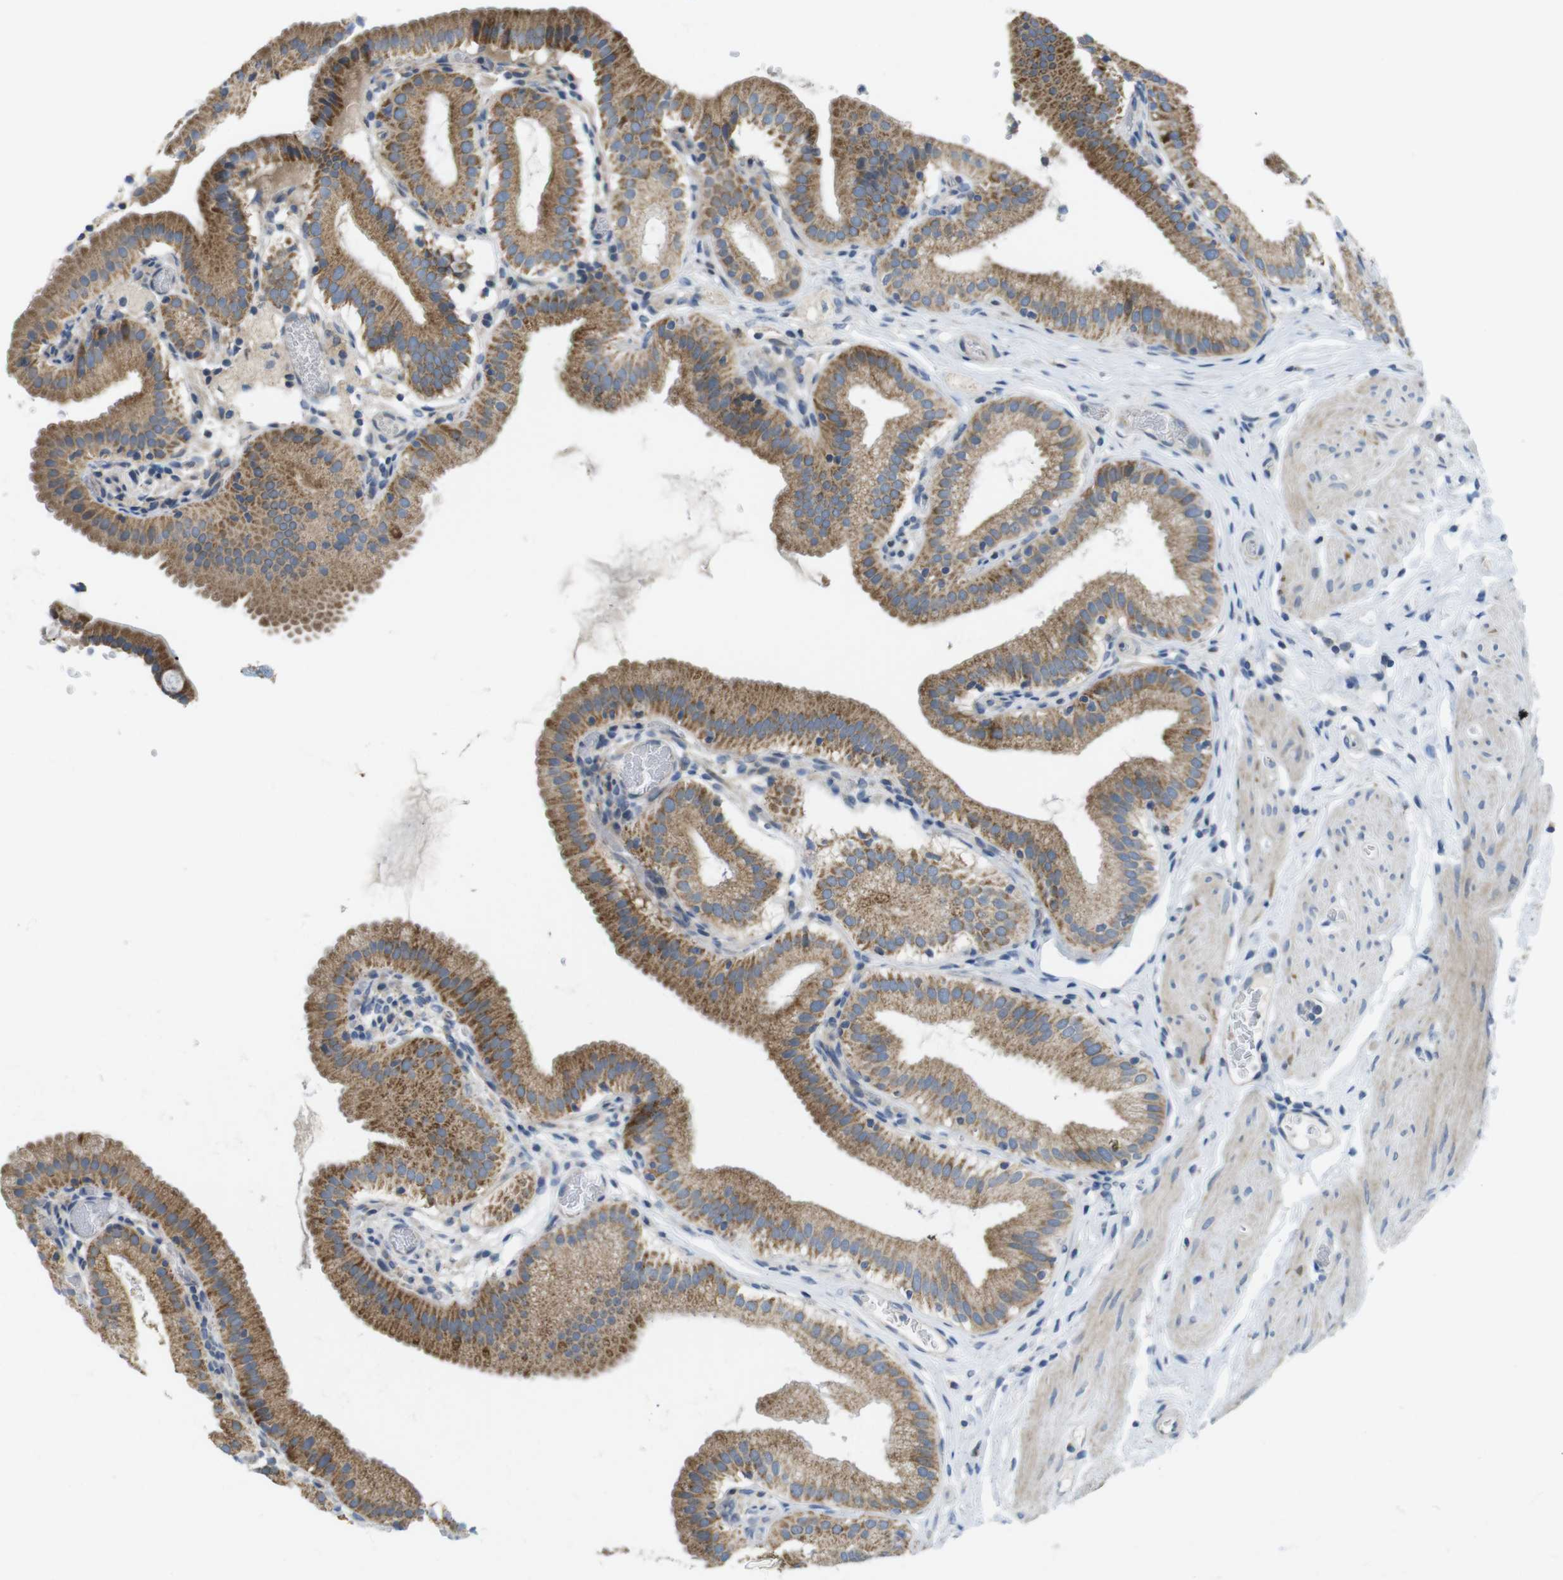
{"staining": {"intensity": "moderate", "quantity": ">75%", "location": "cytoplasmic/membranous"}, "tissue": "gallbladder", "cell_type": "Glandular cells", "image_type": "normal", "snomed": [{"axis": "morphology", "description": "Normal tissue, NOS"}, {"axis": "topography", "description": "Gallbladder"}], "caption": "Glandular cells show moderate cytoplasmic/membranous expression in about >75% of cells in benign gallbladder.", "gene": "MARCHF1", "patient": {"sex": "male", "age": 54}}